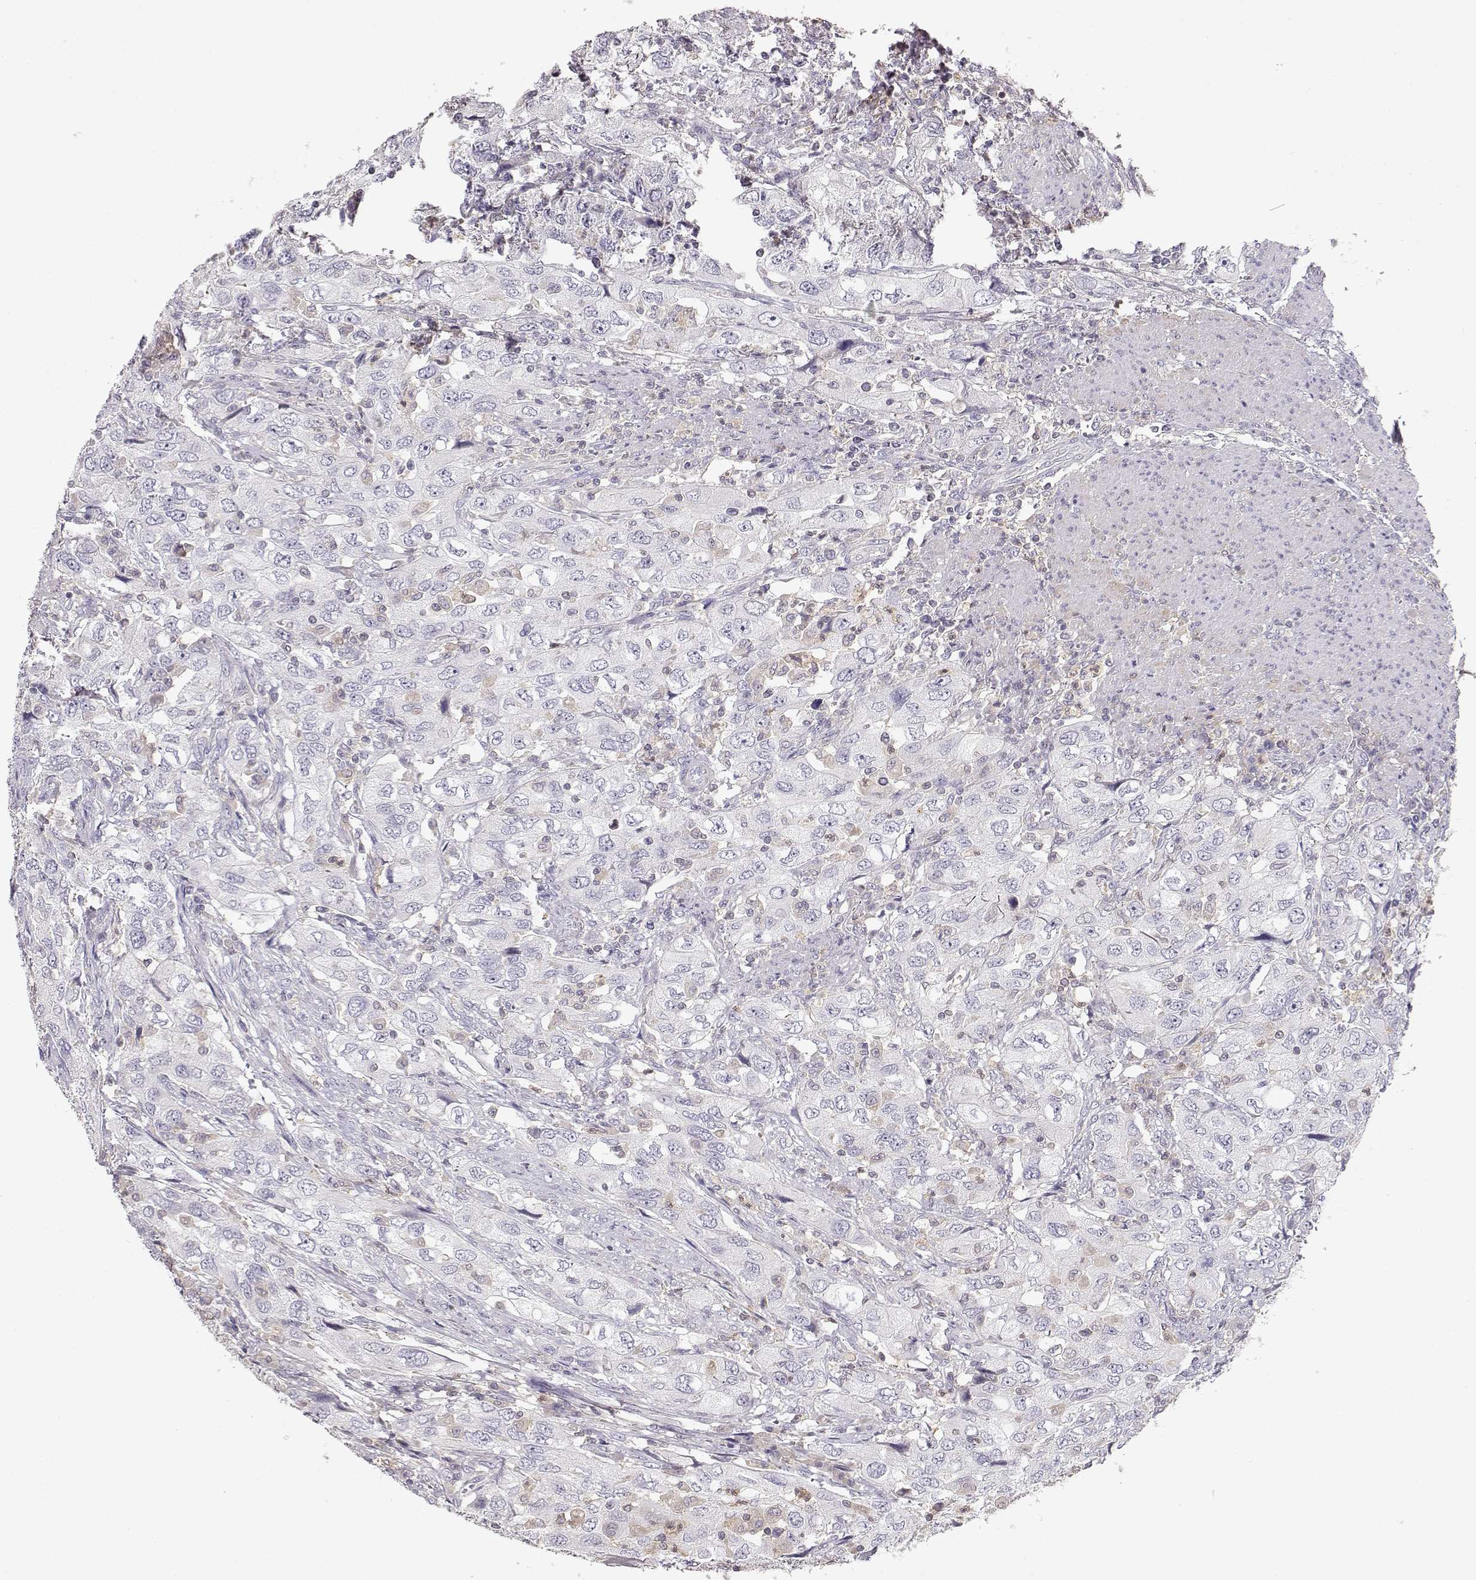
{"staining": {"intensity": "negative", "quantity": "none", "location": "none"}, "tissue": "urothelial cancer", "cell_type": "Tumor cells", "image_type": "cancer", "snomed": [{"axis": "morphology", "description": "Urothelial carcinoma, High grade"}, {"axis": "topography", "description": "Urinary bladder"}], "caption": "Protein analysis of urothelial cancer demonstrates no significant staining in tumor cells. (DAB (3,3'-diaminobenzidine) immunohistochemistry visualized using brightfield microscopy, high magnification).", "gene": "VAV1", "patient": {"sex": "male", "age": 76}}